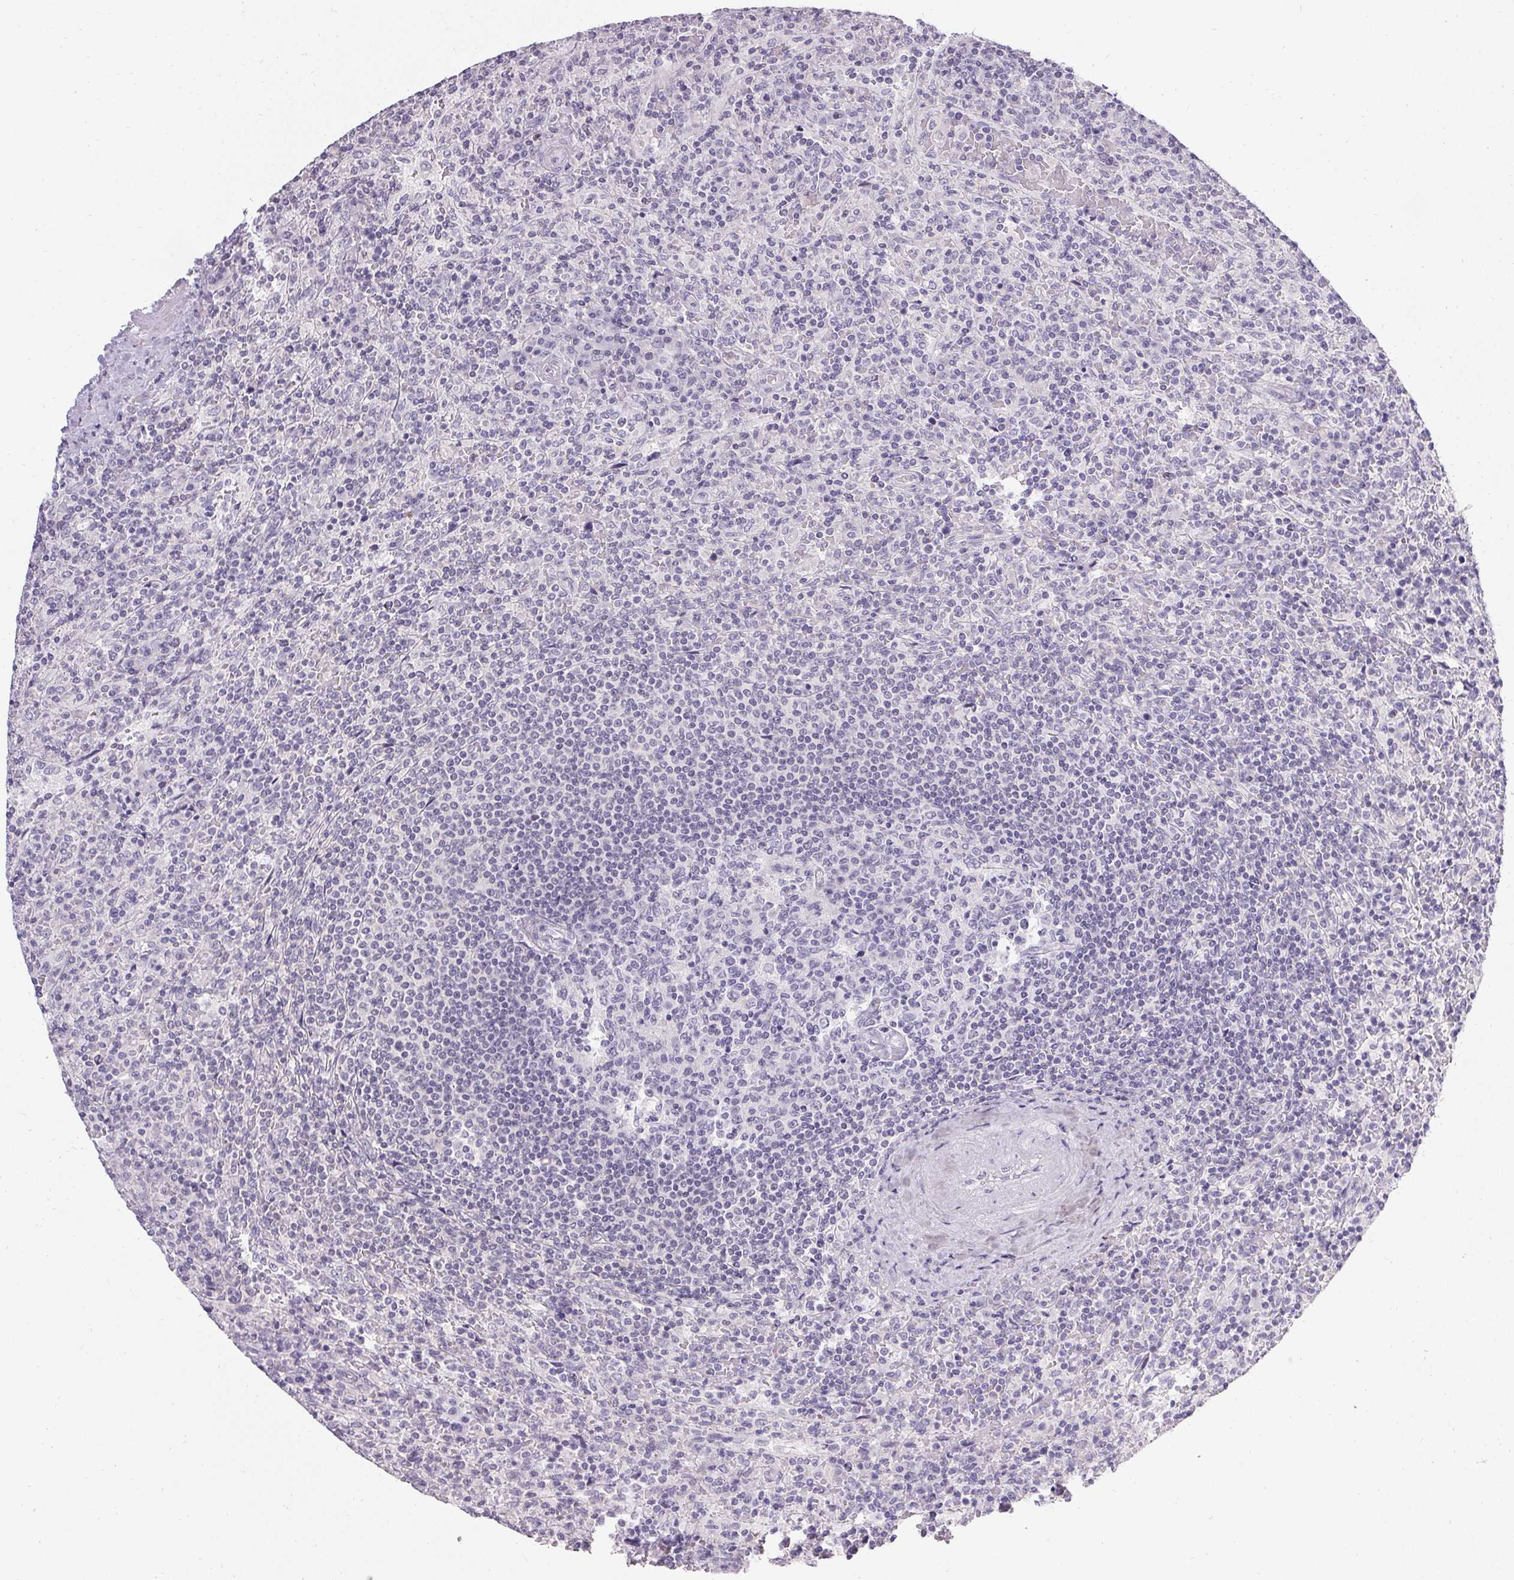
{"staining": {"intensity": "negative", "quantity": "none", "location": "none"}, "tissue": "lymphoma", "cell_type": "Tumor cells", "image_type": "cancer", "snomed": [{"axis": "morphology", "description": "Malignant lymphoma, non-Hodgkin's type, Low grade"}, {"axis": "topography", "description": "Spleen"}], "caption": "A micrograph of low-grade malignant lymphoma, non-Hodgkin's type stained for a protein displays no brown staining in tumor cells.", "gene": "PMEL", "patient": {"sex": "male", "age": 62}}